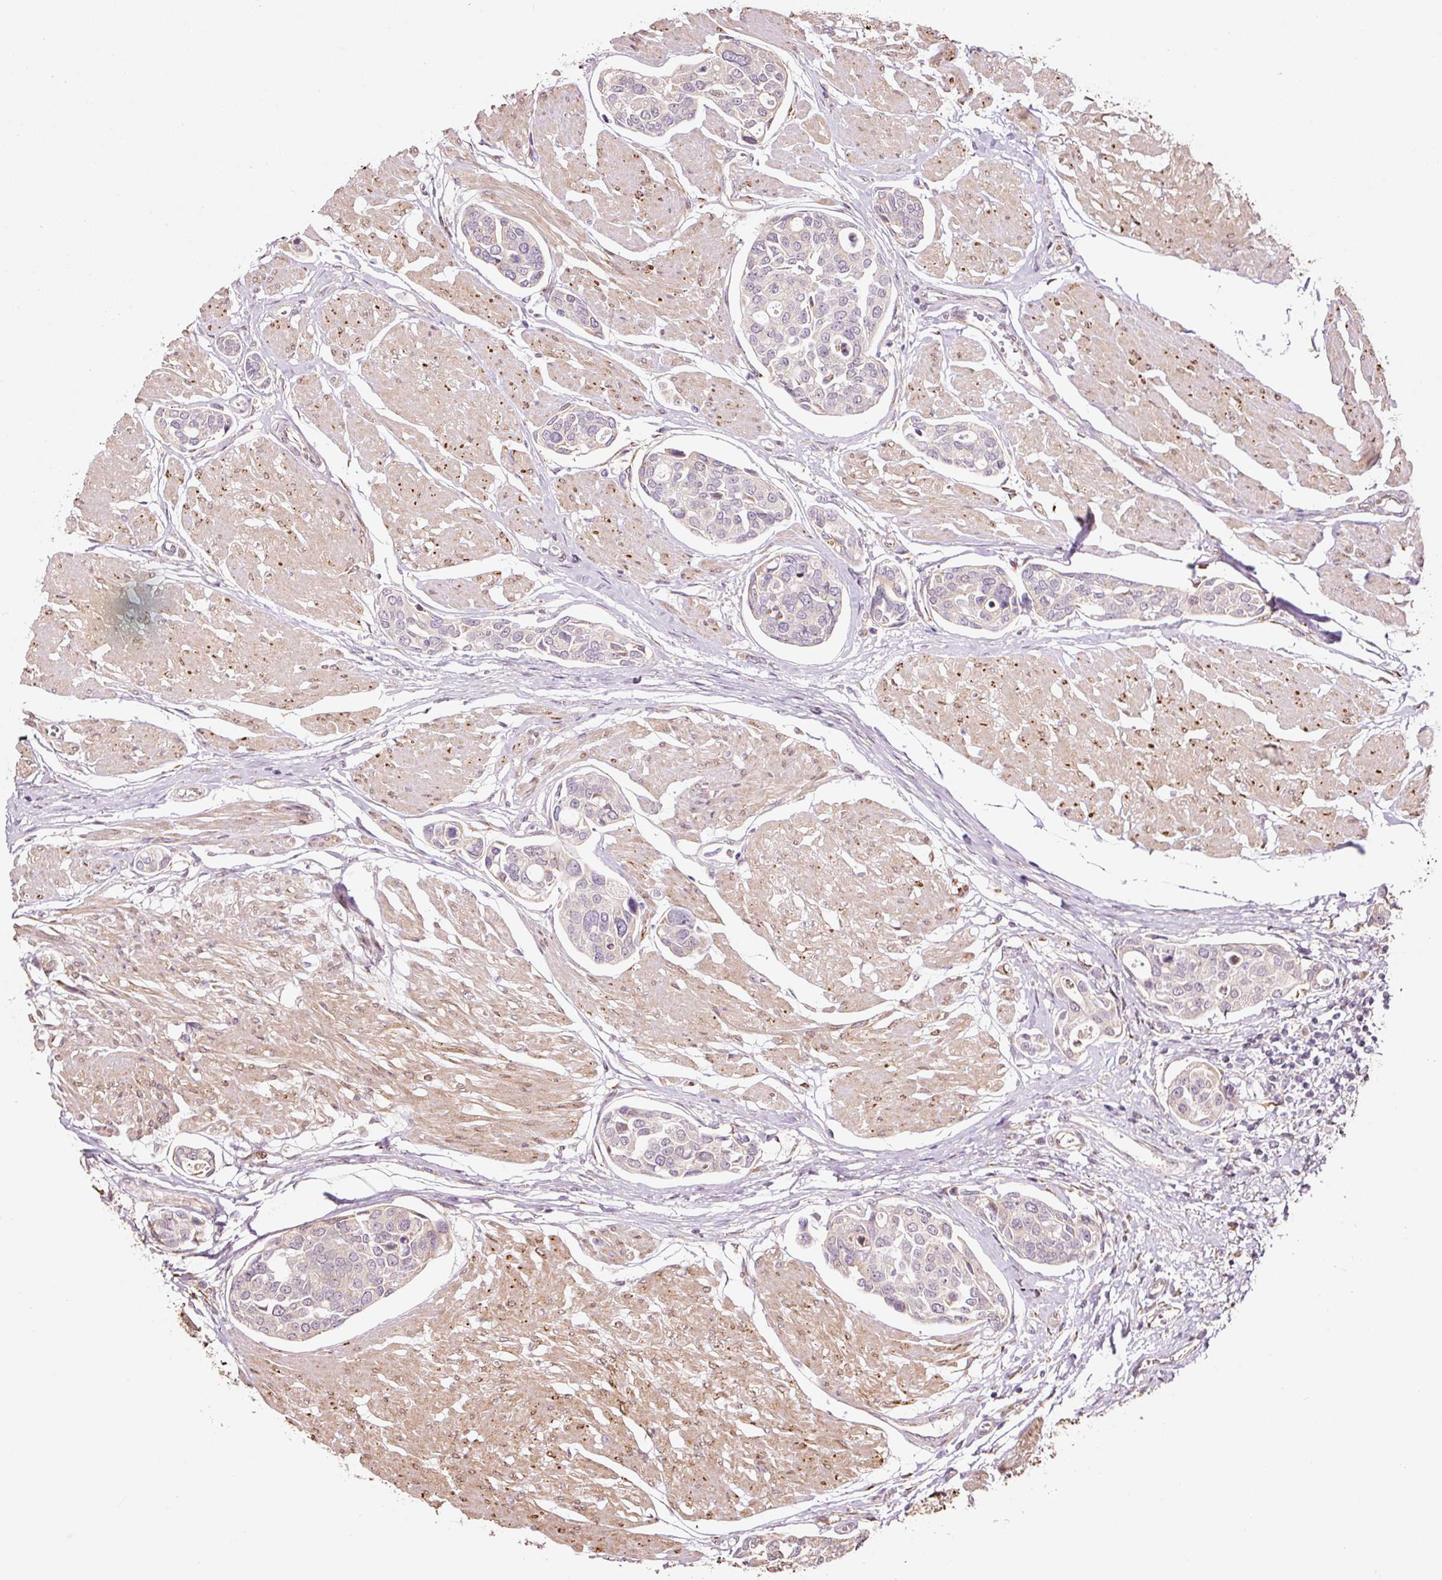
{"staining": {"intensity": "negative", "quantity": "none", "location": "none"}, "tissue": "urothelial cancer", "cell_type": "Tumor cells", "image_type": "cancer", "snomed": [{"axis": "morphology", "description": "Urothelial carcinoma, High grade"}, {"axis": "topography", "description": "Urinary bladder"}], "caption": "DAB (3,3'-diaminobenzidine) immunohistochemical staining of high-grade urothelial carcinoma reveals no significant positivity in tumor cells.", "gene": "ETF1", "patient": {"sex": "male", "age": 78}}